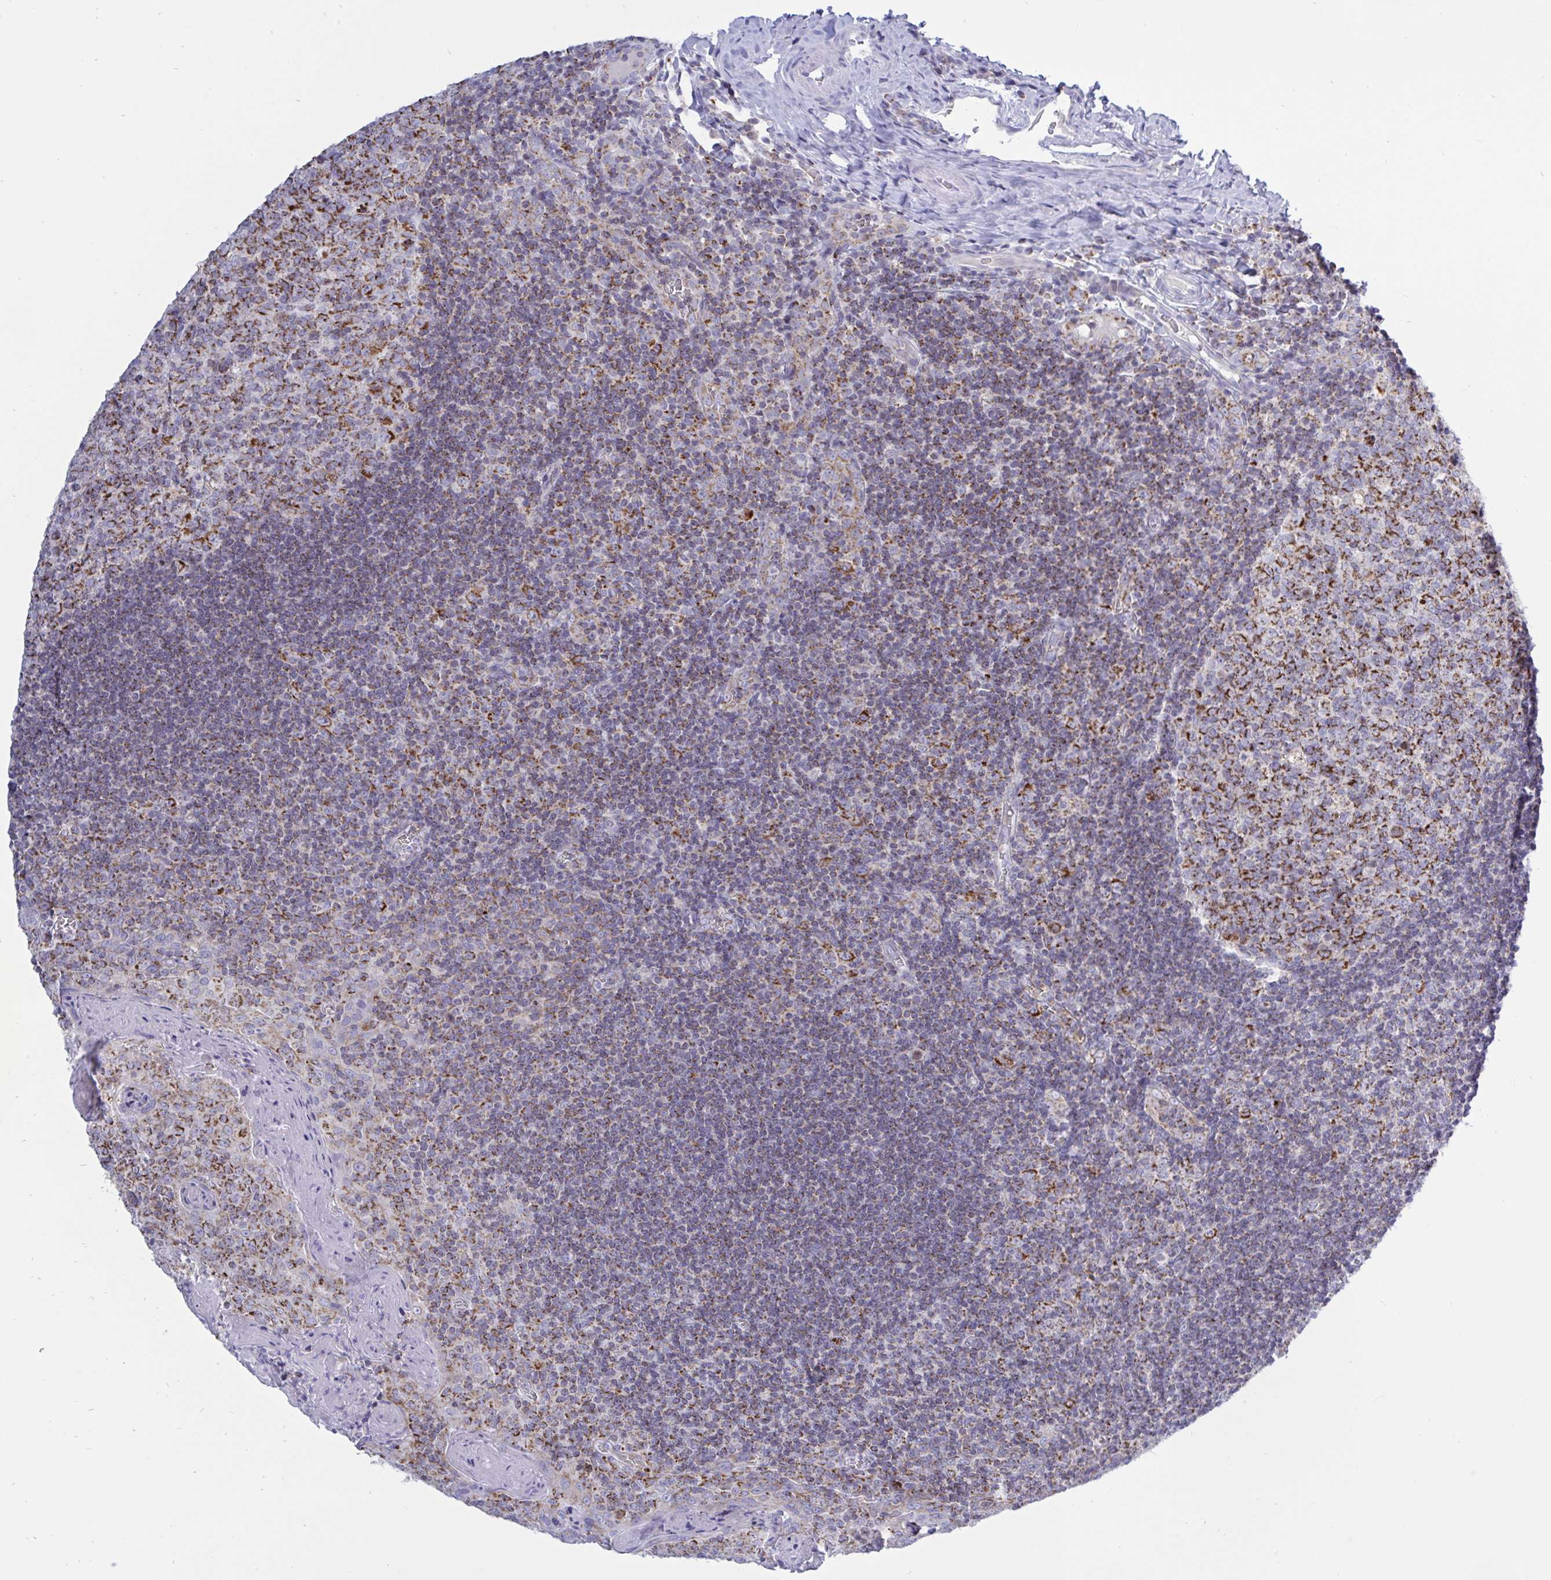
{"staining": {"intensity": "strong", "quantity": "25%-75%", "location": "cytoplasmic/membranous"}, "tissue": "tonsil", "cell_type": "Germinal center cells", "image_type": "normal", "snomed": [{"axis": "morphology", "description": "Normal tissue, NOS"}, {"axis": "morphology", "description": "Inflammation, NOS"}, {"axis": "topography", "description": "Tonsil"}], "caption": "Protein expression analysis of benign tonsil reveals strong cytoplasmic/membranous positivity in about 25%-75% of germinal center cells. The staining is performed using DAB (3,3'-diaminobenzidine) brown chromogen to label protein expression. The nuclei are counter-stained blue using hematoxylin.", "gene": "HSPE1", "patient": {"sex": "female", "age": 31}}